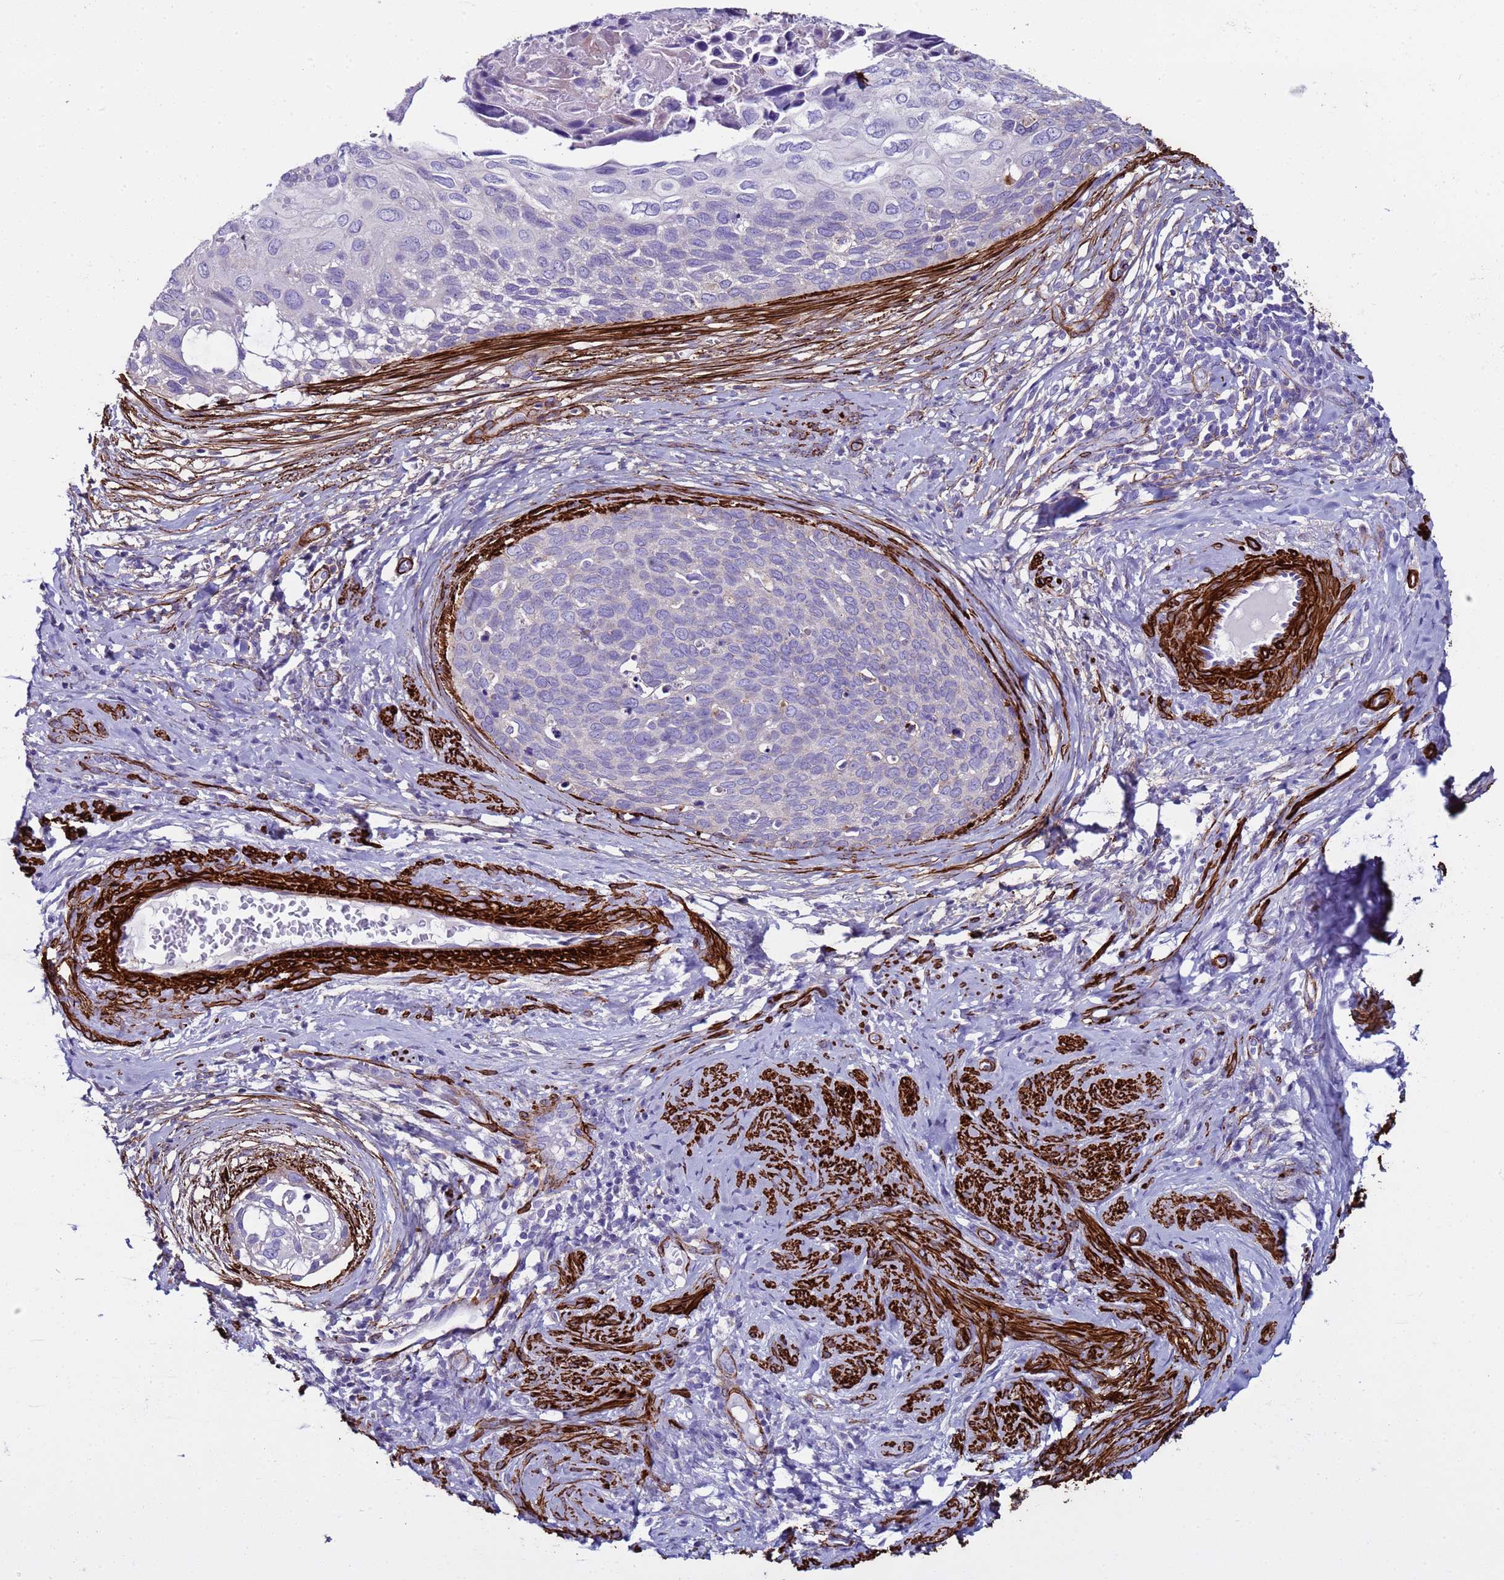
{"staining": {"intensity": "negative", "quantity": "none", "location": "none"}, "tissue": "cervical cancer", "cell_type": "Tumor cells", "image_type": "cancer", "snomed": [{"axis": "morphology", "description": "Squamous cell carcinoma, NOS"}, {"axis": "topography", "description": "Cervix"}], "caption": "Immunohistochemistry (IHC) of cervical cancer displays no positivity in tumor cells. (DAB (3,3'-diaminobenzidine) immunohistochemistry (IHC) with hematoxylin counter stain).", "gene": "RABL2B", "patient": {"sex": "female", "age": 80}}